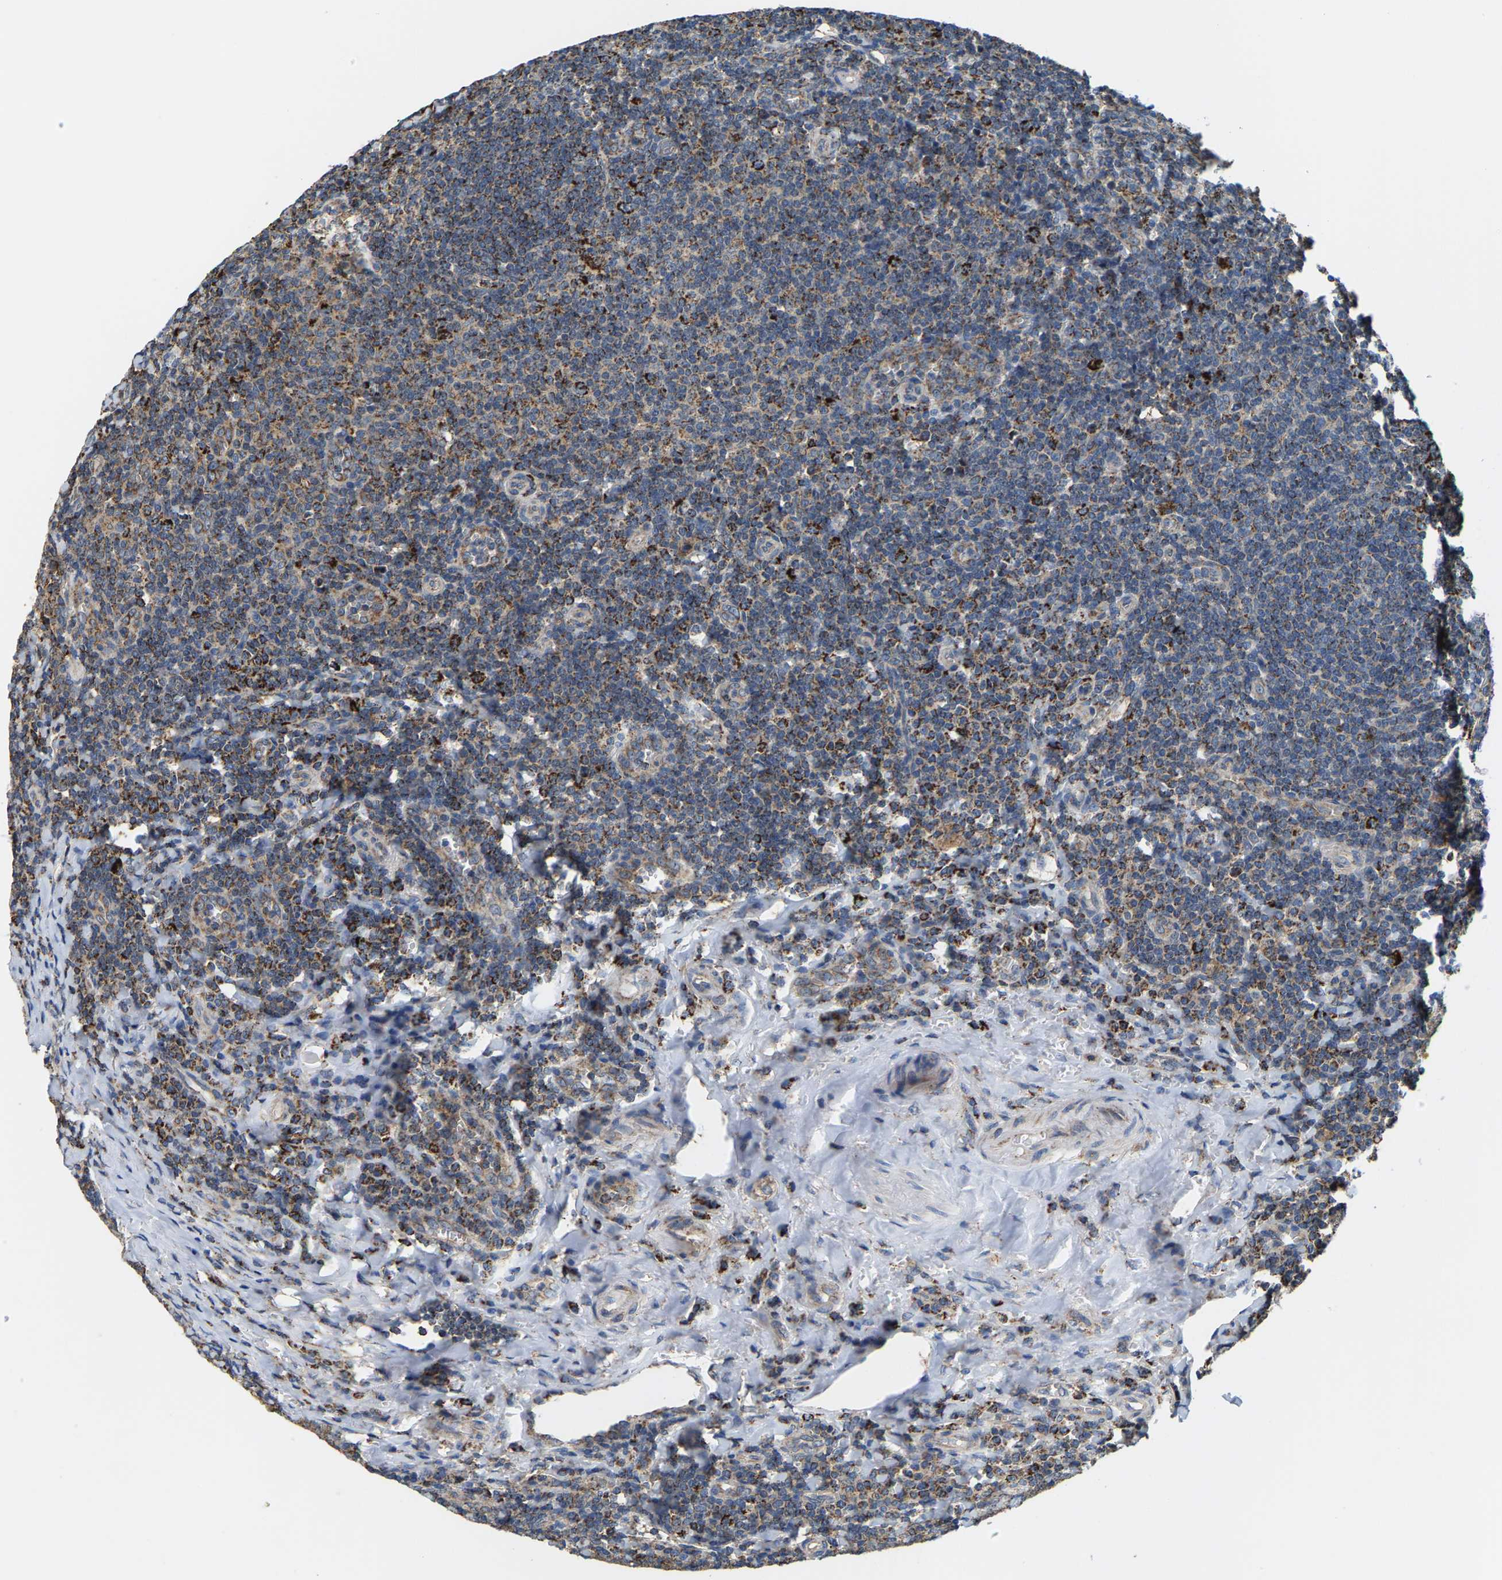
{"staining": {"intensity": "strong", "quantity": ">75%", "location": "cytoplasmic/membranous"}, "tissue": "tonsil", "cell_type": "Germinal center cells", "image_type": "normal", "snomed": [{"axis": "morphology", "description": "Normal tissue, NOS"}, {"axis": "topography", "description": "Tonsil"}], "caption": "Protein expression analysis of unremarkable tonsil demonstrates strong cytoplasmic/membranous expression in approximately >75% of germinal center cells.", "gene": "SHMT2", "patient": {"sex": "male", "age": 37}}